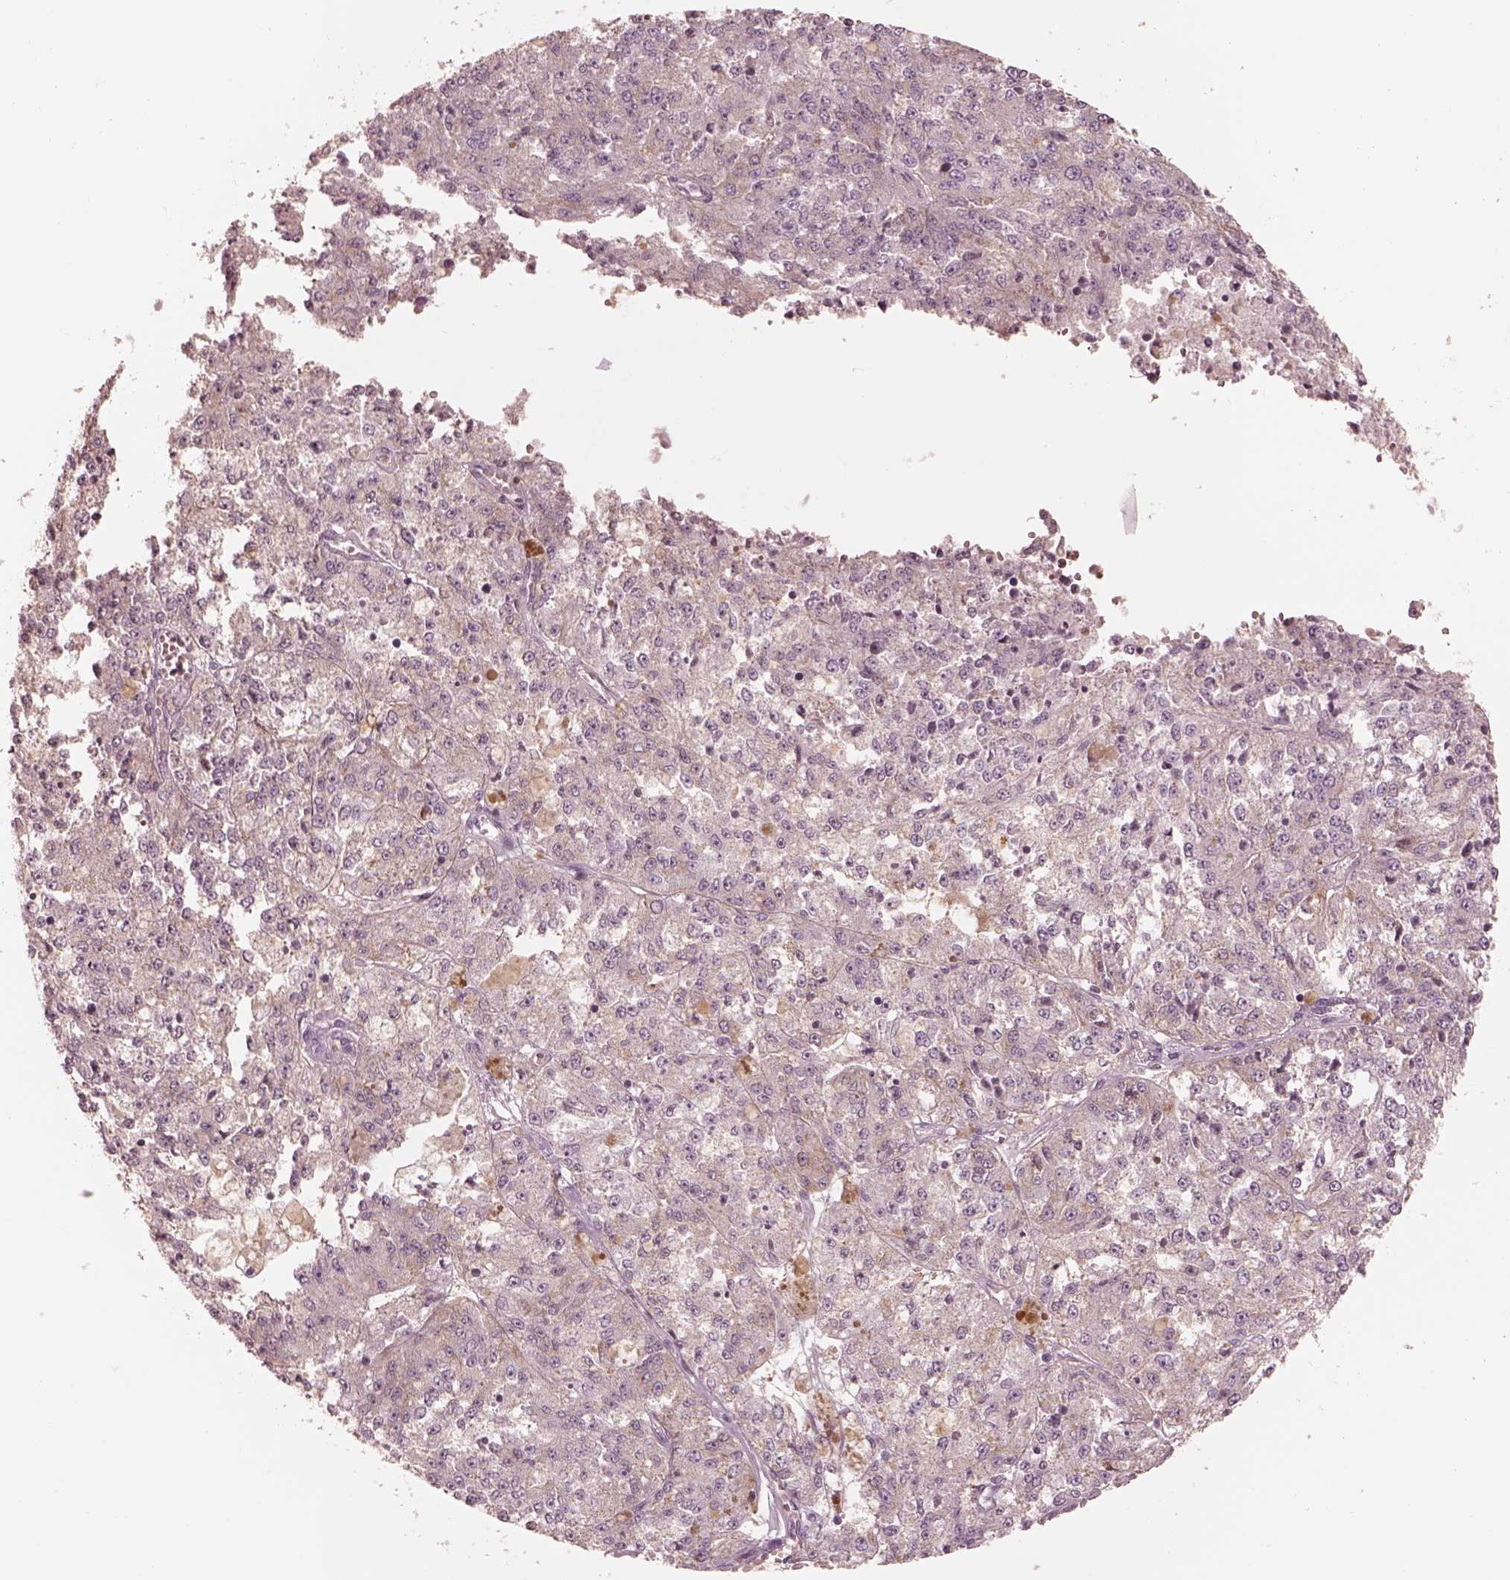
{"staining": {"intensity": "negative", "quantity": "none", "location": "none"}, "tissue": "melanoma", "cell_type": "Tumor cells", "image_type": "cancer", "snomed": [{"axis": "morphology", "description": "Malignant melanoma, Metastatic site"}, {"axis": "topography", "description": "Lymph node"}], "caption": "A micrograph of malignant melanoma (metastatic site) stained for a protein shows no brown staining in tumor cells.", "gene": "GPRIN1", "patient": {"sex": "female", "age": 64}}